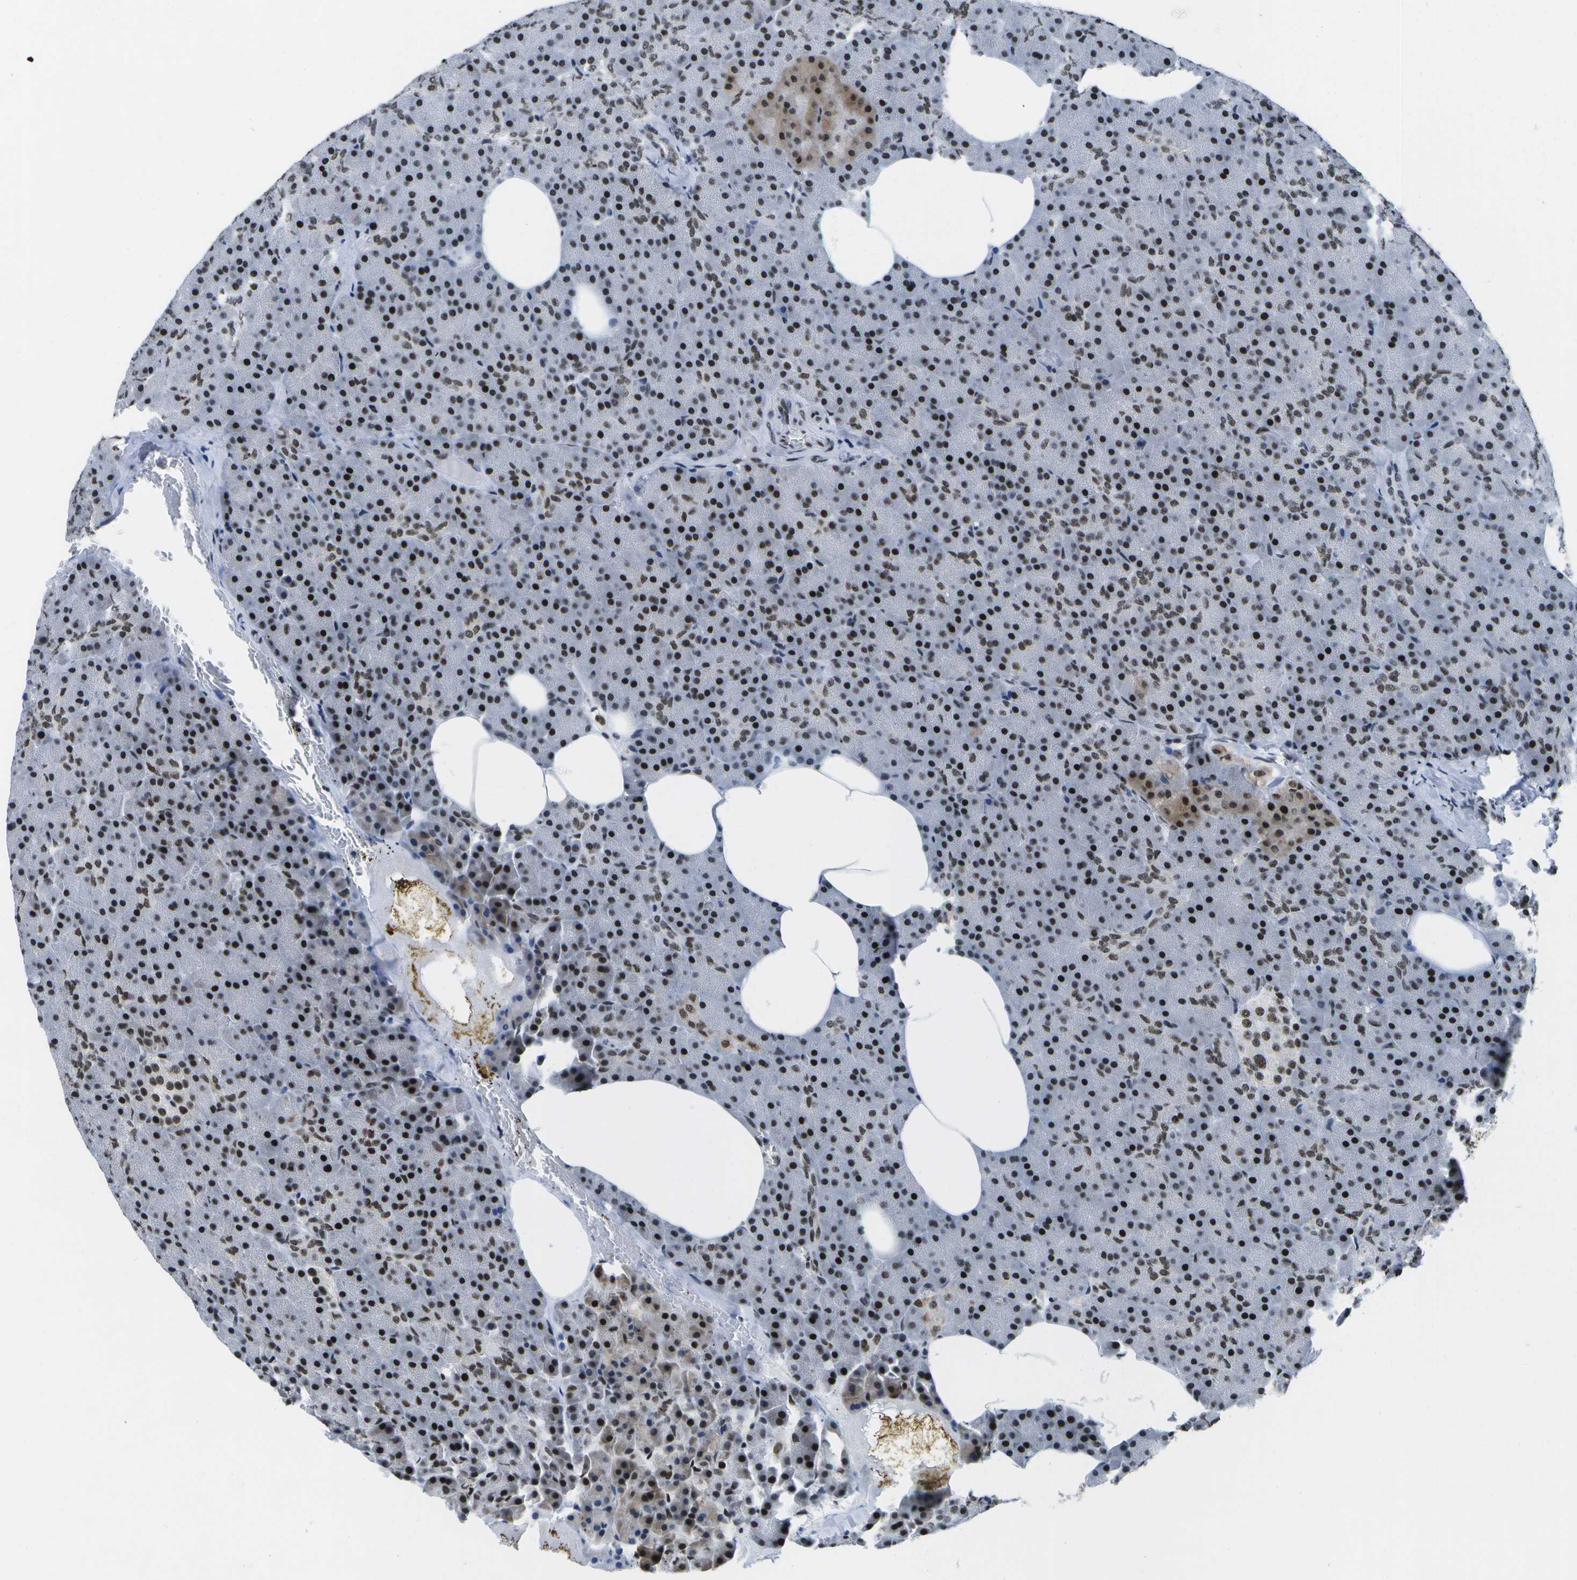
{"staining": {"intensity": "strong", "quantity": ">75%", "location": "nuclear"}, "tissue": "pancreas", "cell_type": "Exocrine glandular cells", "image_type": "normal", "snomed": [{"axis": "morphology", "description": "Normal tissue, NOS"}, {"axis": "topography", "description": "Pancreas"}], "caption": "Pancreas stained with immunohistochemistry (IHC) exhibits strong nuclear staining in approximately >75% of exocrine glandular cells.", "gene": "NSRP1", "patient": {"sex": "female", "age": 35}}